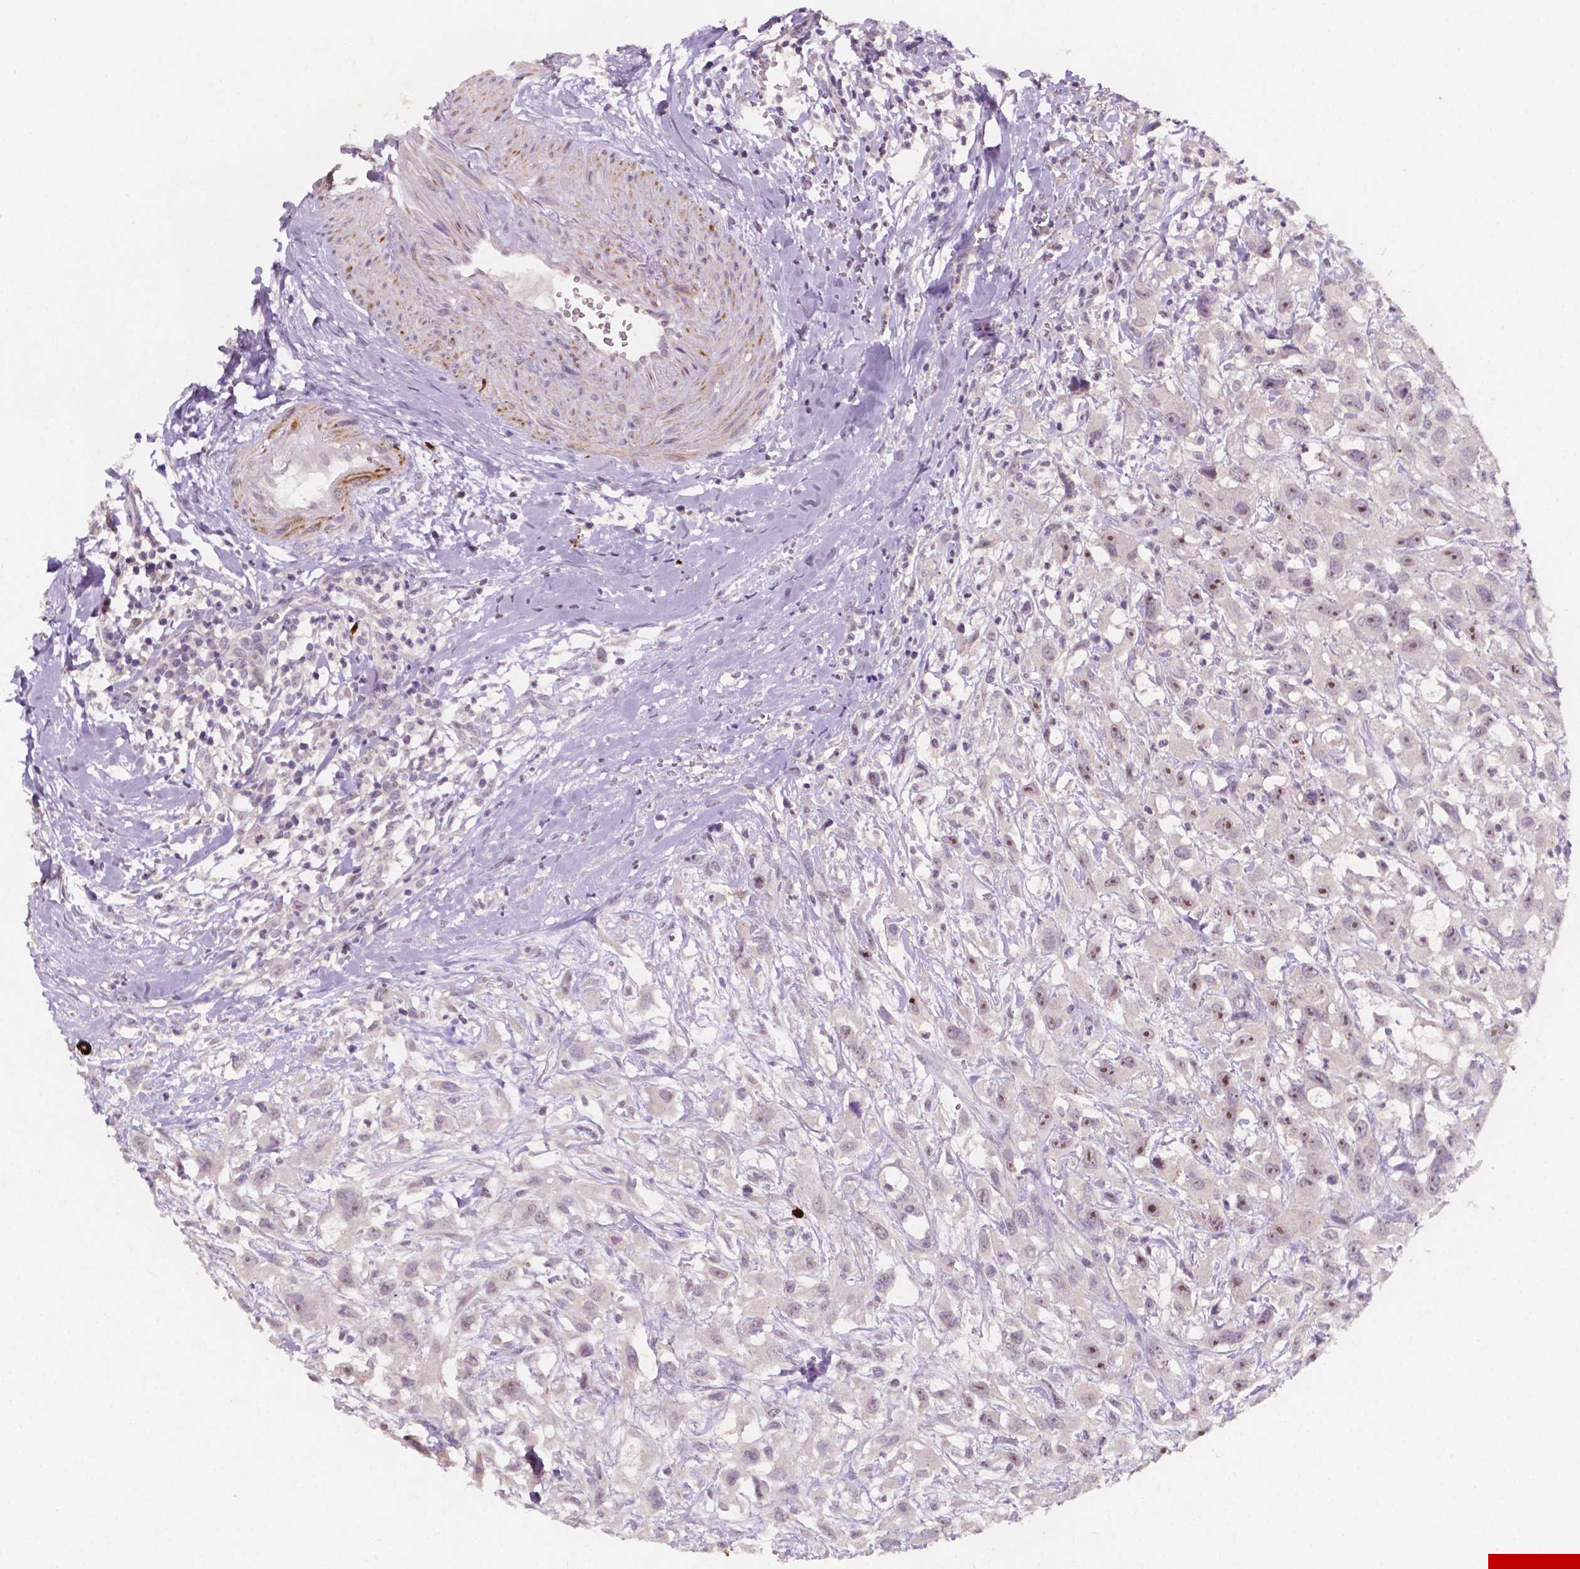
{"staining": {"intensity": "negative", "quantity": "none", "location": "none"}, "tissue": "head and neck cancer", "cell_type": "Tumor cells", "image_type": "cancer", "snomed": [{"axis": "morphology", "description": "Squamous cell carcinoma, NOS"}, {"axis": "morphology", "description": "Squamous cell carcinoma, metastatic, NOS"}, {"axis": "topography", "description": "Oral tissue"}, {"axis": "topography", "description": "Head-Neck"}], "caption": "Histopathology image shows no protein staining in tumor cells of head and neck squamous cell carcinoma tissue.", "gene": "SIRT2", "patient": {"sex": "female", "age": 85}}